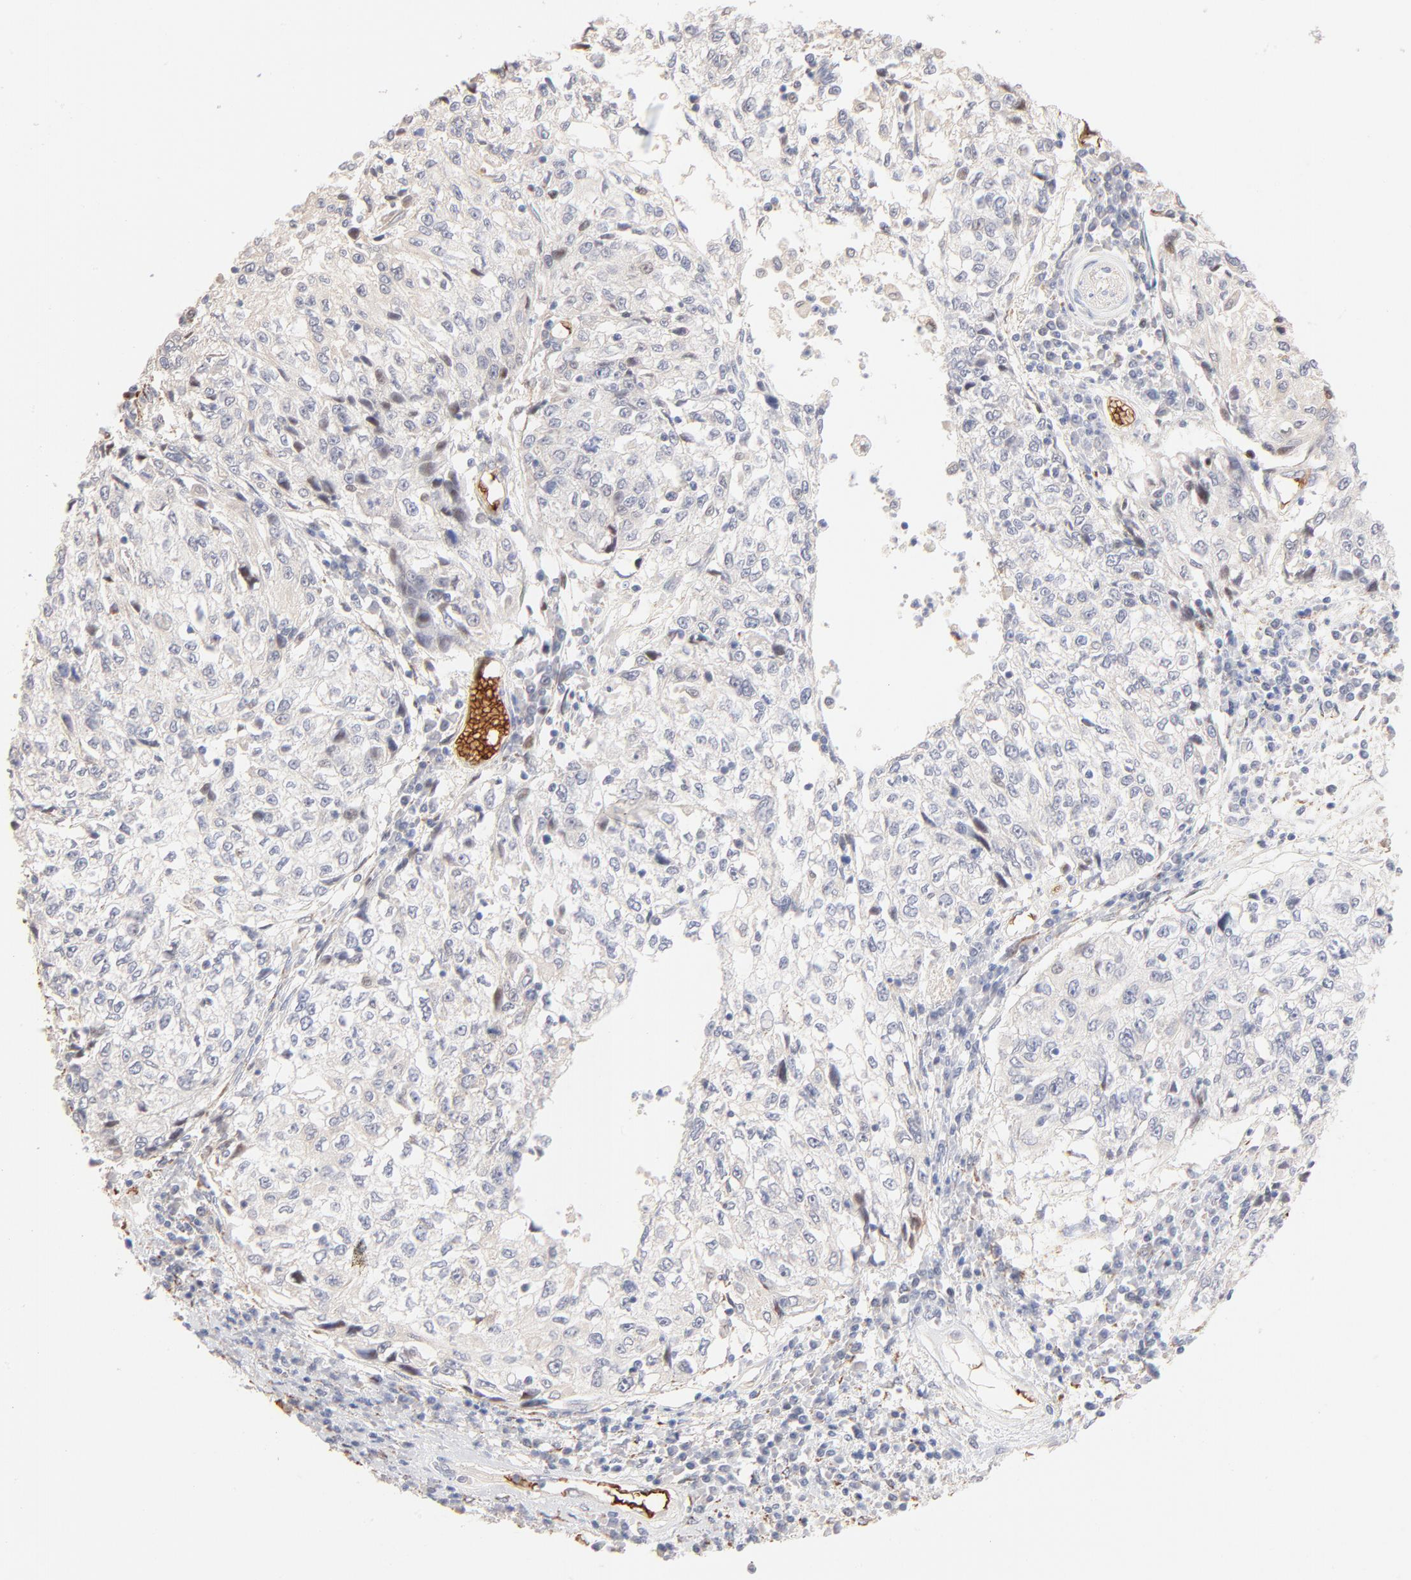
{"staining": {"intensity": "negative", "quantity": "none", "location": "none"}, "tissue": "cervical cancer", "cell_type": "Tumor cells", "image_type": "cancer", "snomed": [{"axis": "morphology", "description": "Squamous cell carcinoma, NOS"}, {"axis": "topography", "description": "Cervix"}], "caption": "Immunohistochemistry (IHC) micrograph of human squamous cell carcinoma (cervical) stained for a protein (brown), which demonstrates no positivity in tumor cells.", "gene": "SPTB", "patient": {"sex": "female", "age": 57}}